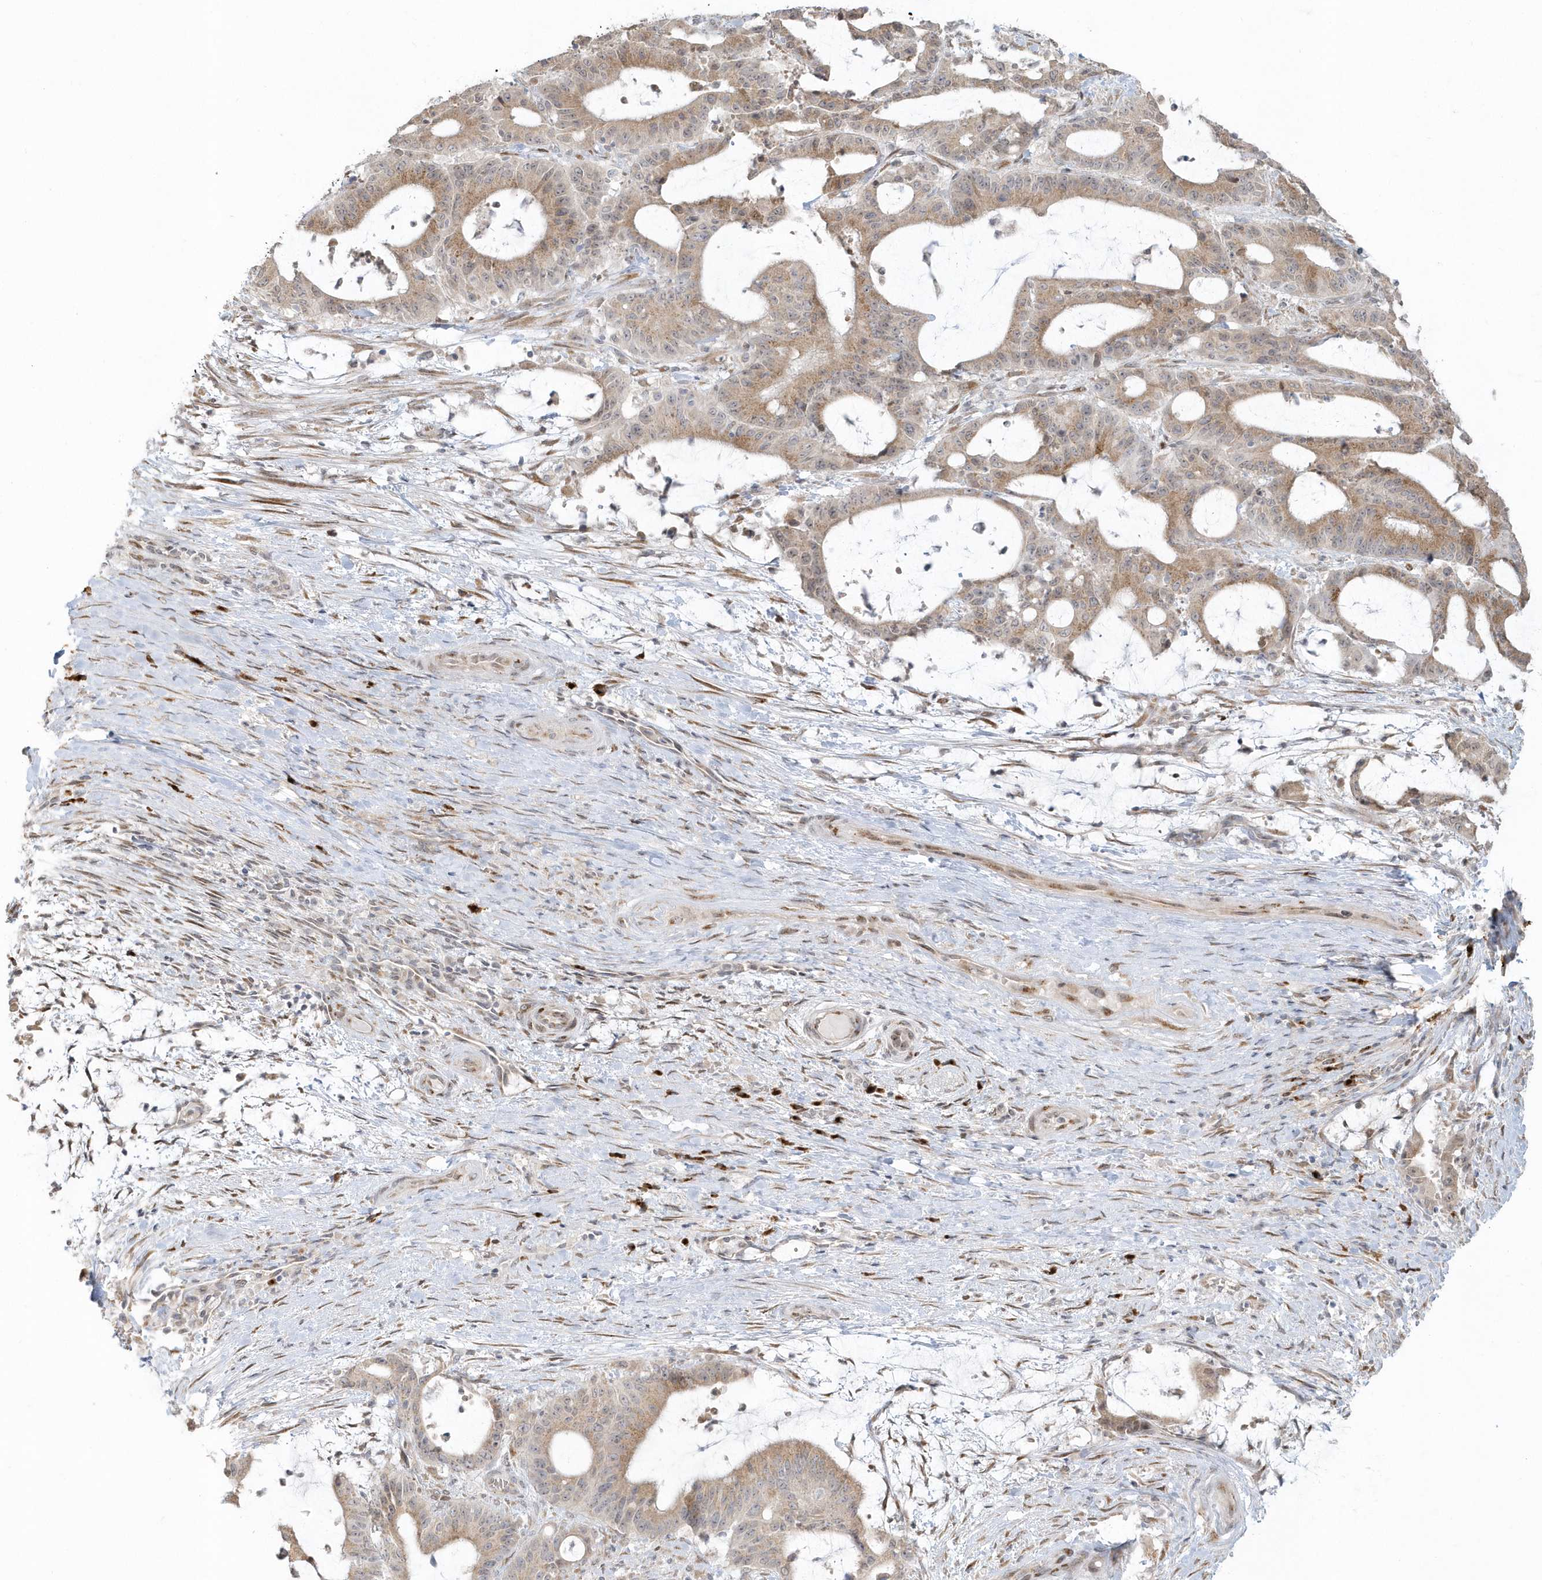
{"staining": {"intensity": "weak", "quantity": ">75%", "location": "cytoplasmic/membranous"}, "tissue": "liver cancer", "cell_type": "Tumor cells", "image_type": "cancer", "snomed": [{"axis": "morphology", "description": "Normal tissue, NOS"}, {"axis": "morphology", "description": "Cholangiocarcinoma"}, {"axis": "topography", "description": "Liver"}, {"axis": "topography", "description": "Peripheral nerve tissue"}], "caption": "Liver cancer (cholangiocarcinoma) stained for a protein exhibits weak cytoplasmic/membranous positivity in tumor cells.", "gene": "DHFR", "patient": {"sex": "female", "age": 73}}